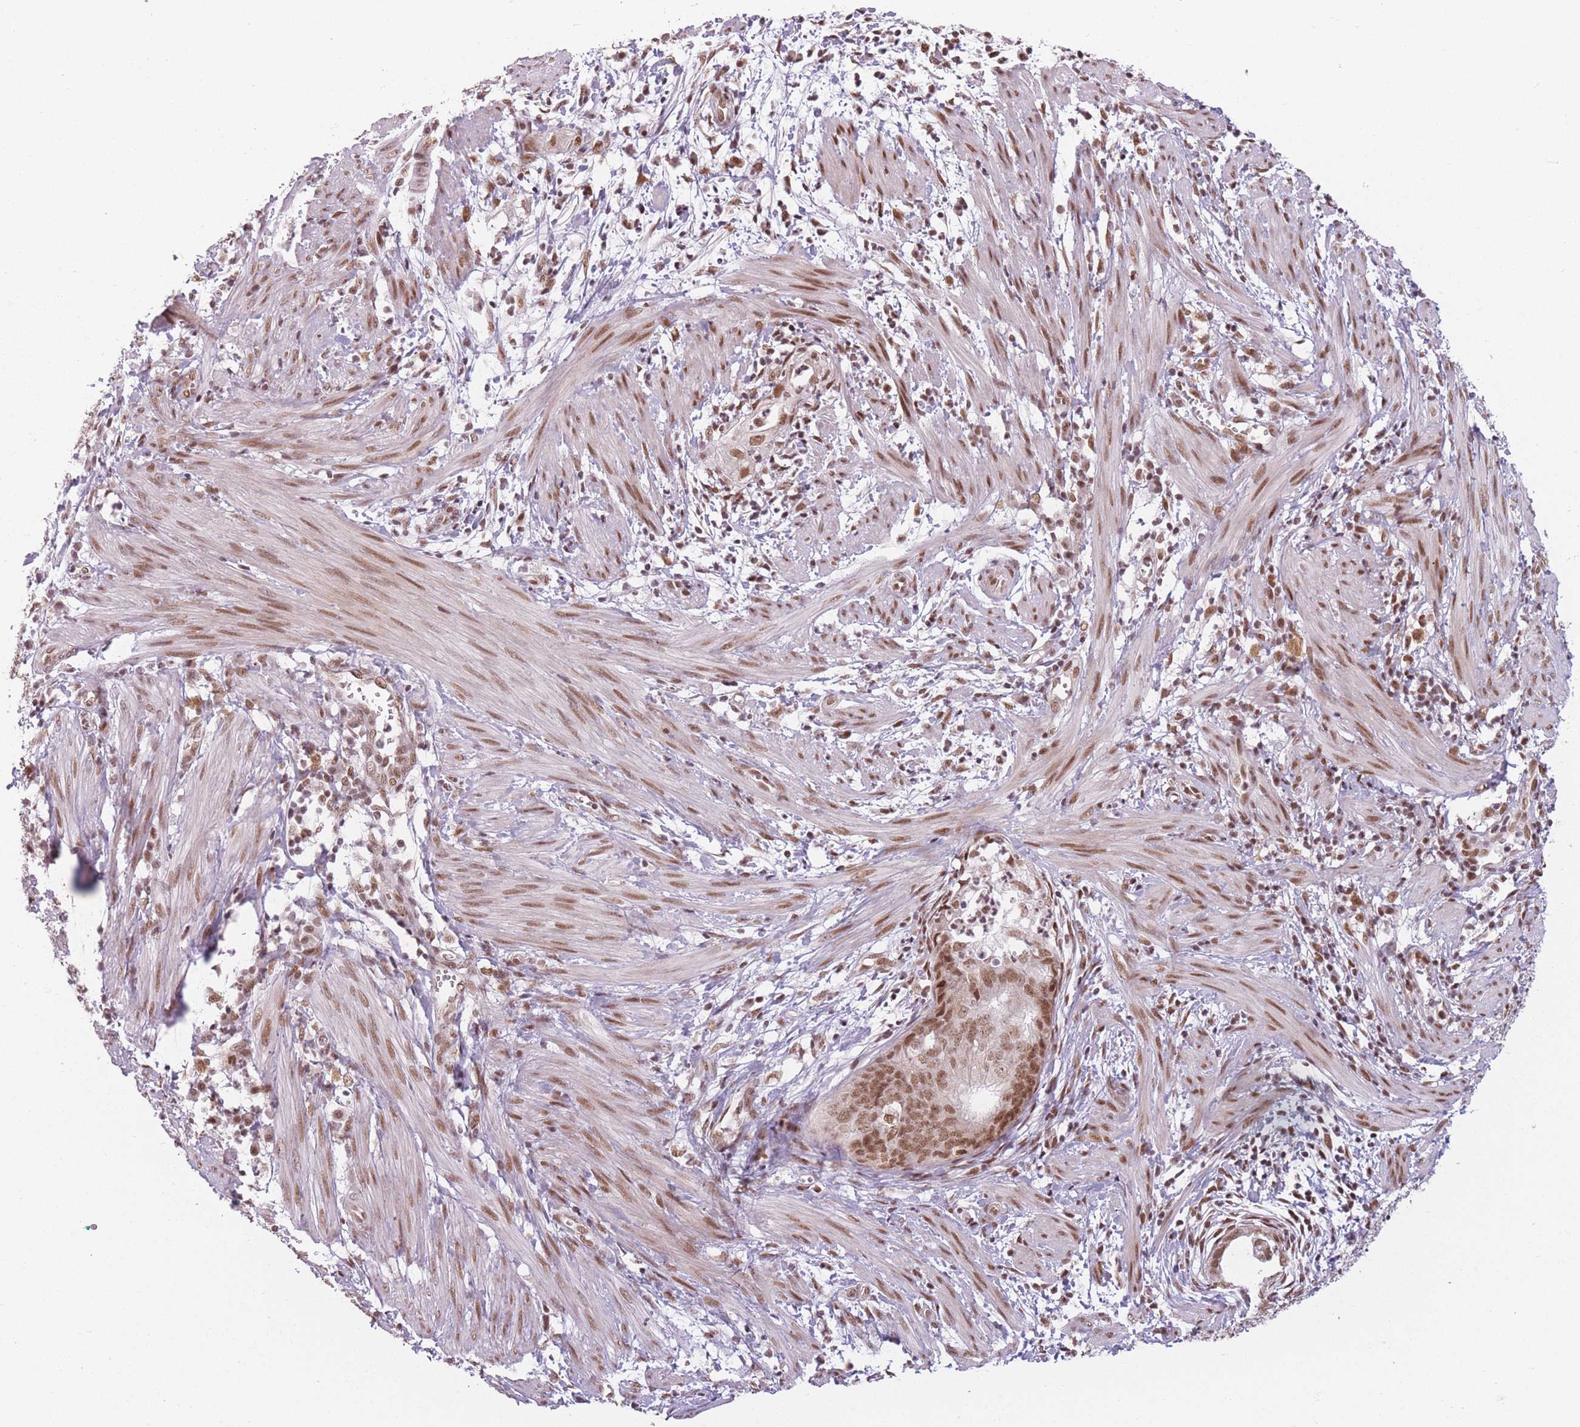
{"staining": {"intensity": "strong", "quantity": ">75%", "location": "nuclear"}, "tissue": "endometrial cancer", "cell_type": "Tumor cells", "image_type": "cancer", "snomed": [{"axis": "morphology", "description": "Adenocarcinoma, NOS"}, {"axis": "topography", "description": "Endometrium"}], "caption": "Strong nuclear staining is seen in approximately >75% of tumor cells in endometrial cancer (adenocarcinoma). (Brightfield microscopy of DAB IHC at high magnification).", "gene": "SUPT6H", "patient": {"sex": "female", "age": 68}}